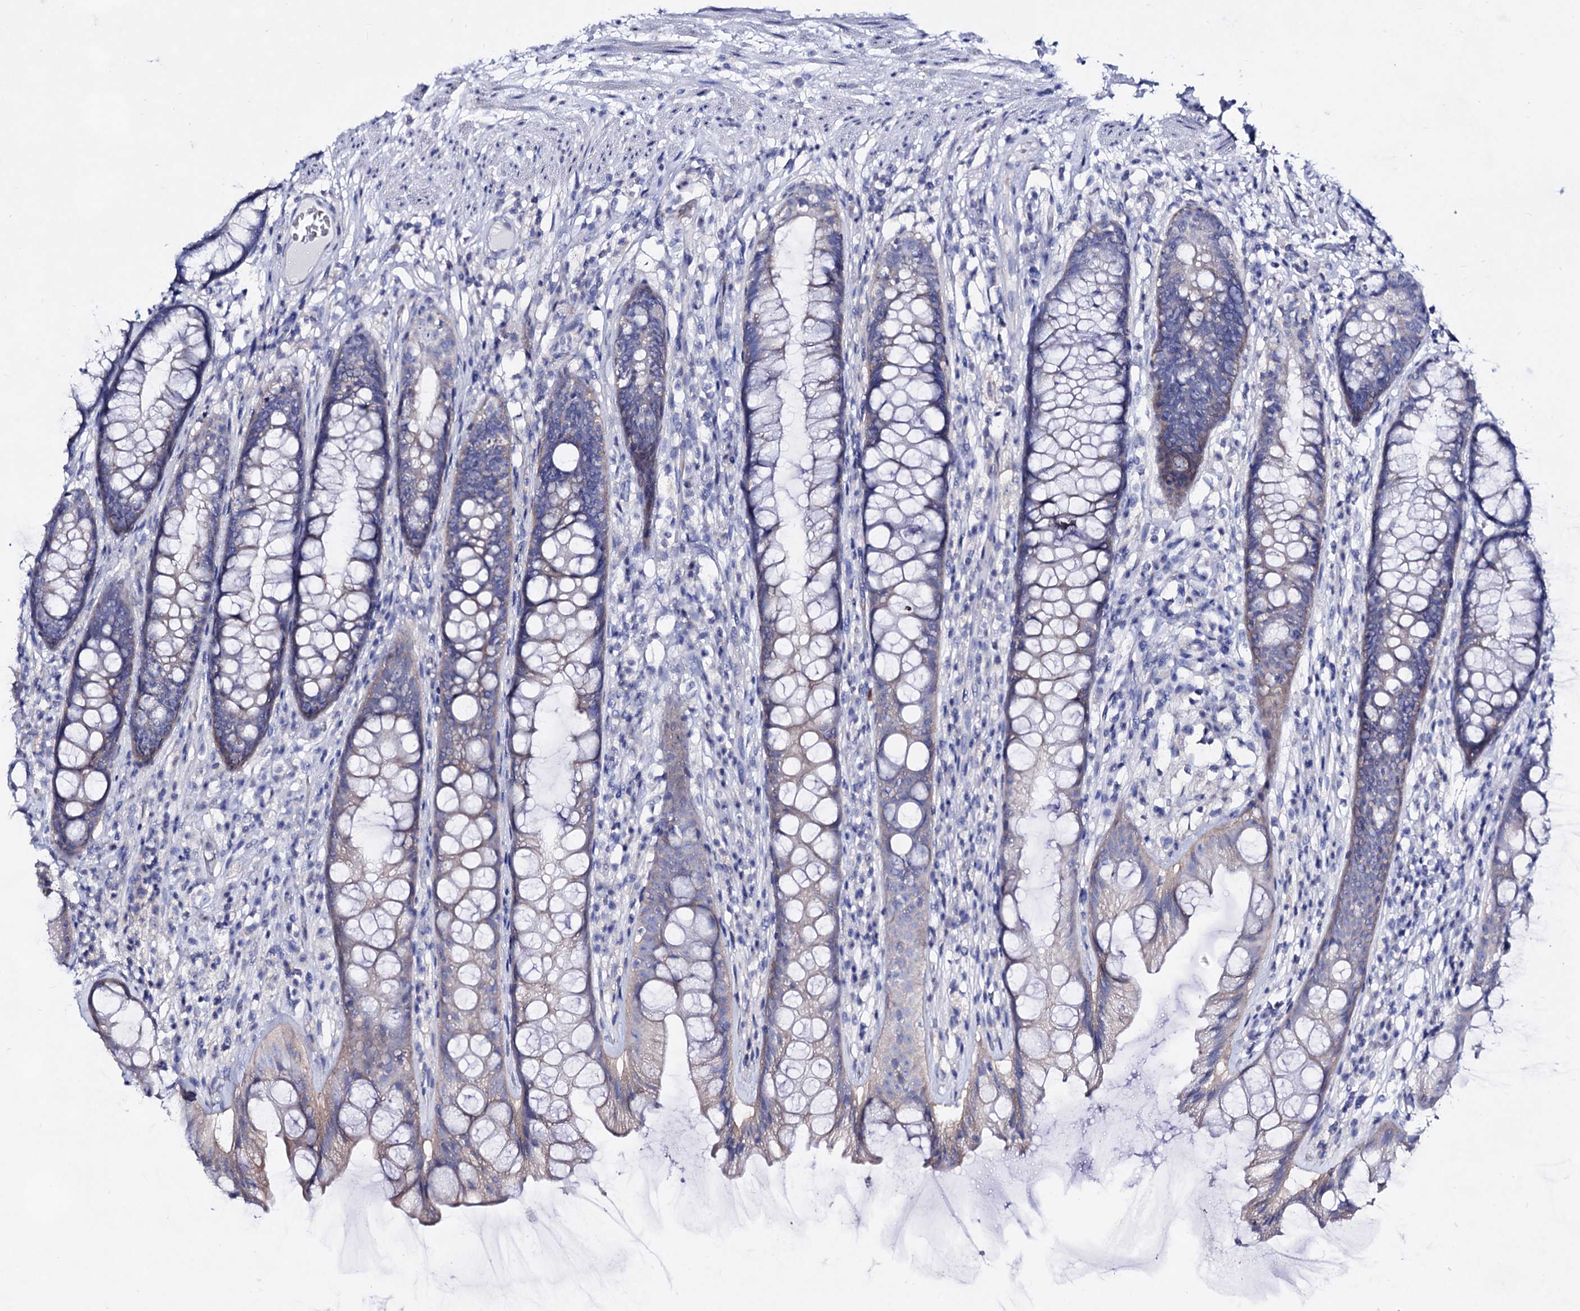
{"staining": {"intensity": "weak", "quantity": "25%-75%", "location": "cytoplasmic/membranous"}, "tissue": "rectum", "cell_type": "Glandular cells", "image_type": "normal", "snomed": [{"axis": "morphology", "description": "Normal tissue, NOS"}, {"axis": "topography", "description": "Rectum"}], "caption": "About 25%-75% of glandular cells in benign human rectum reveal weak cytoplasmic/membranous protein staining as visualized by brown immunohistochemical staining.", "gene": "PLIN1", "patient": {"sex": "male", "age": 74}}